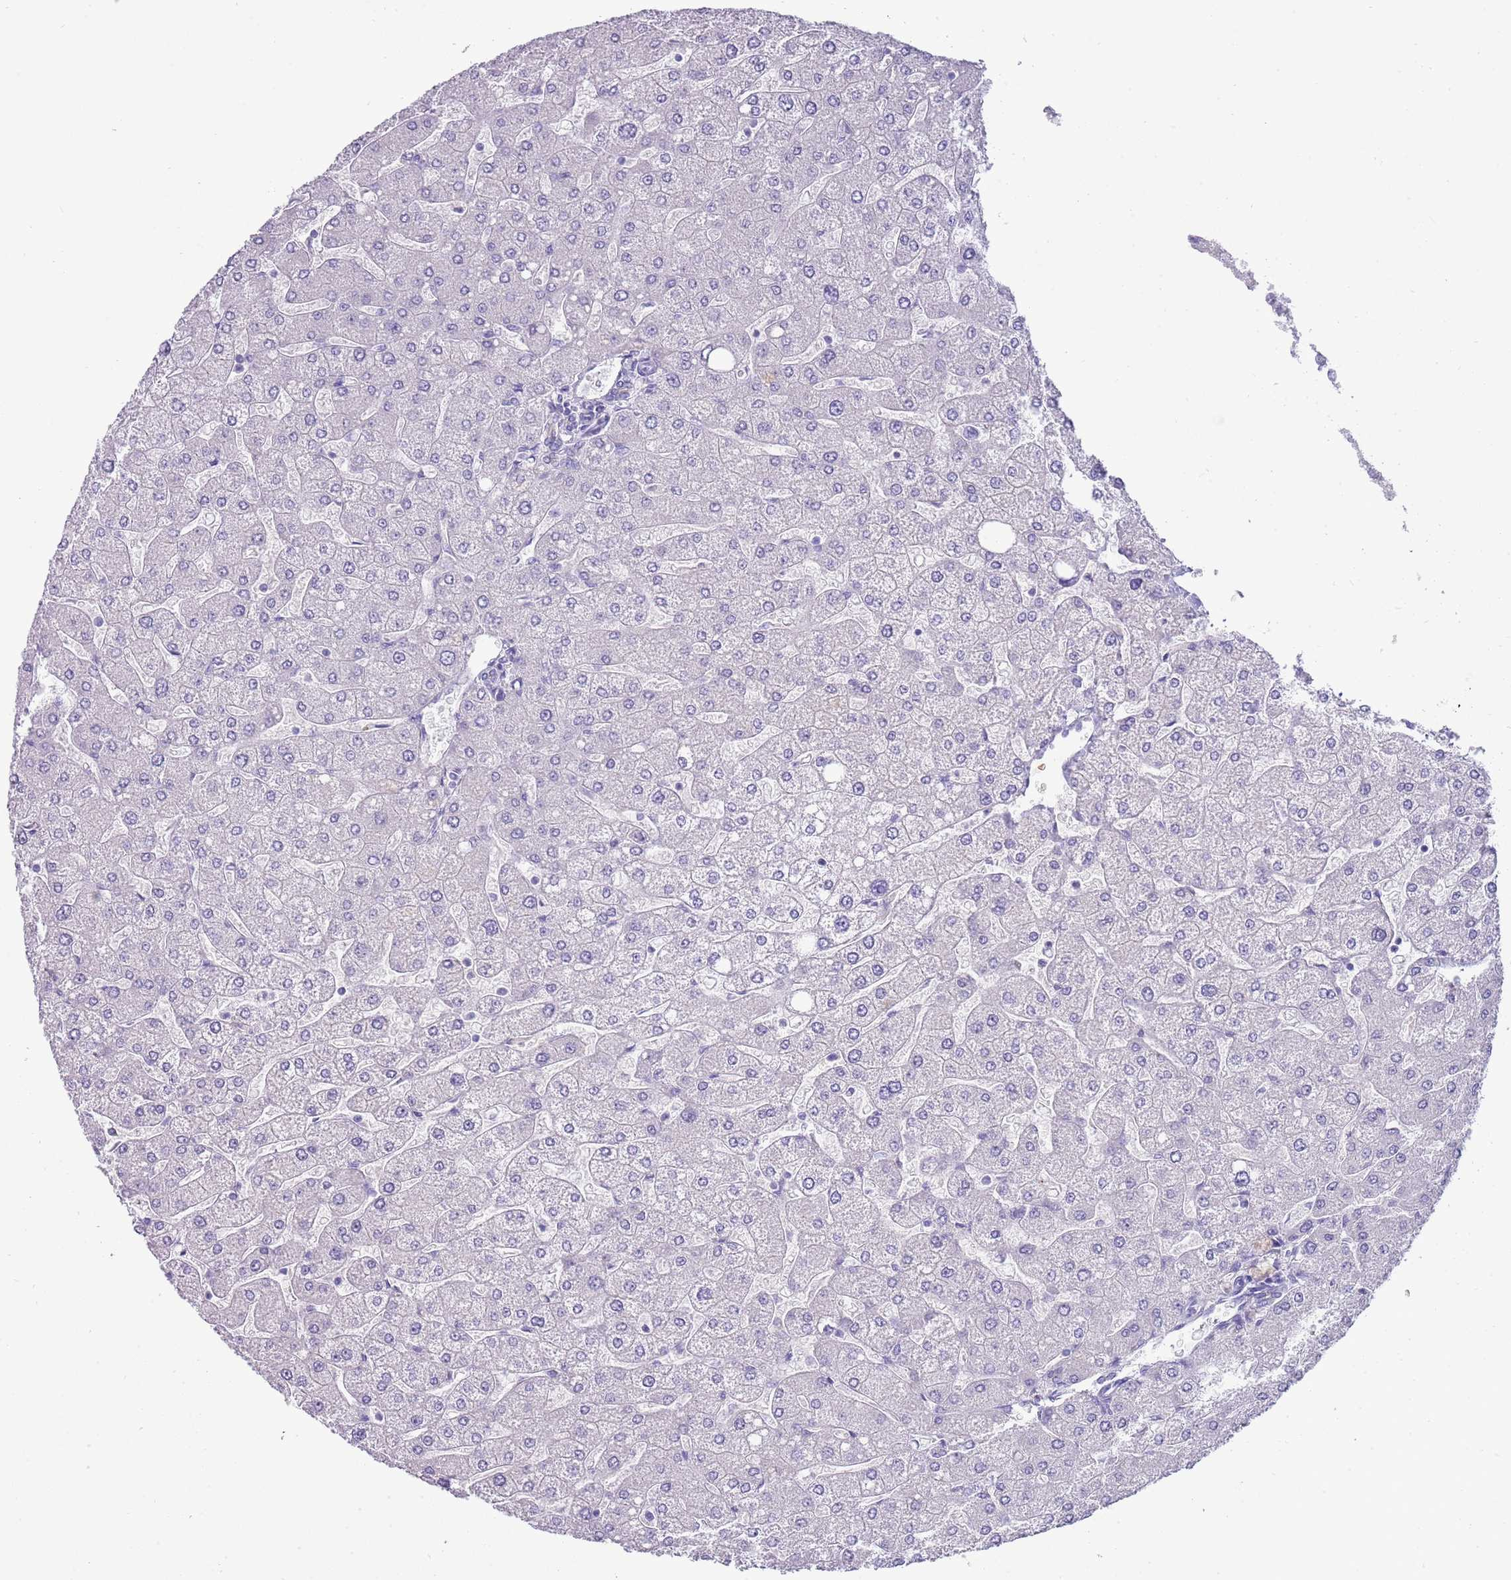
{"staining": {"intensity": "negative", "quantity": "none", "location": "none"}, "tissue": "liver", "cell_type": "Cholangiocytes", "image_type": "normal", "snomed": [{"axis": "morphology", "description": "Normal tissue, NOS"}, {"axis": "topography", "description": "Liver"}], "caption": "High power microscopy photomicrograph of an IHC image of normal liver, revealing no significant expression in cholangiocytes.", "gene": "NBPF4", "patient": {"sex": "male", "age": 55}}